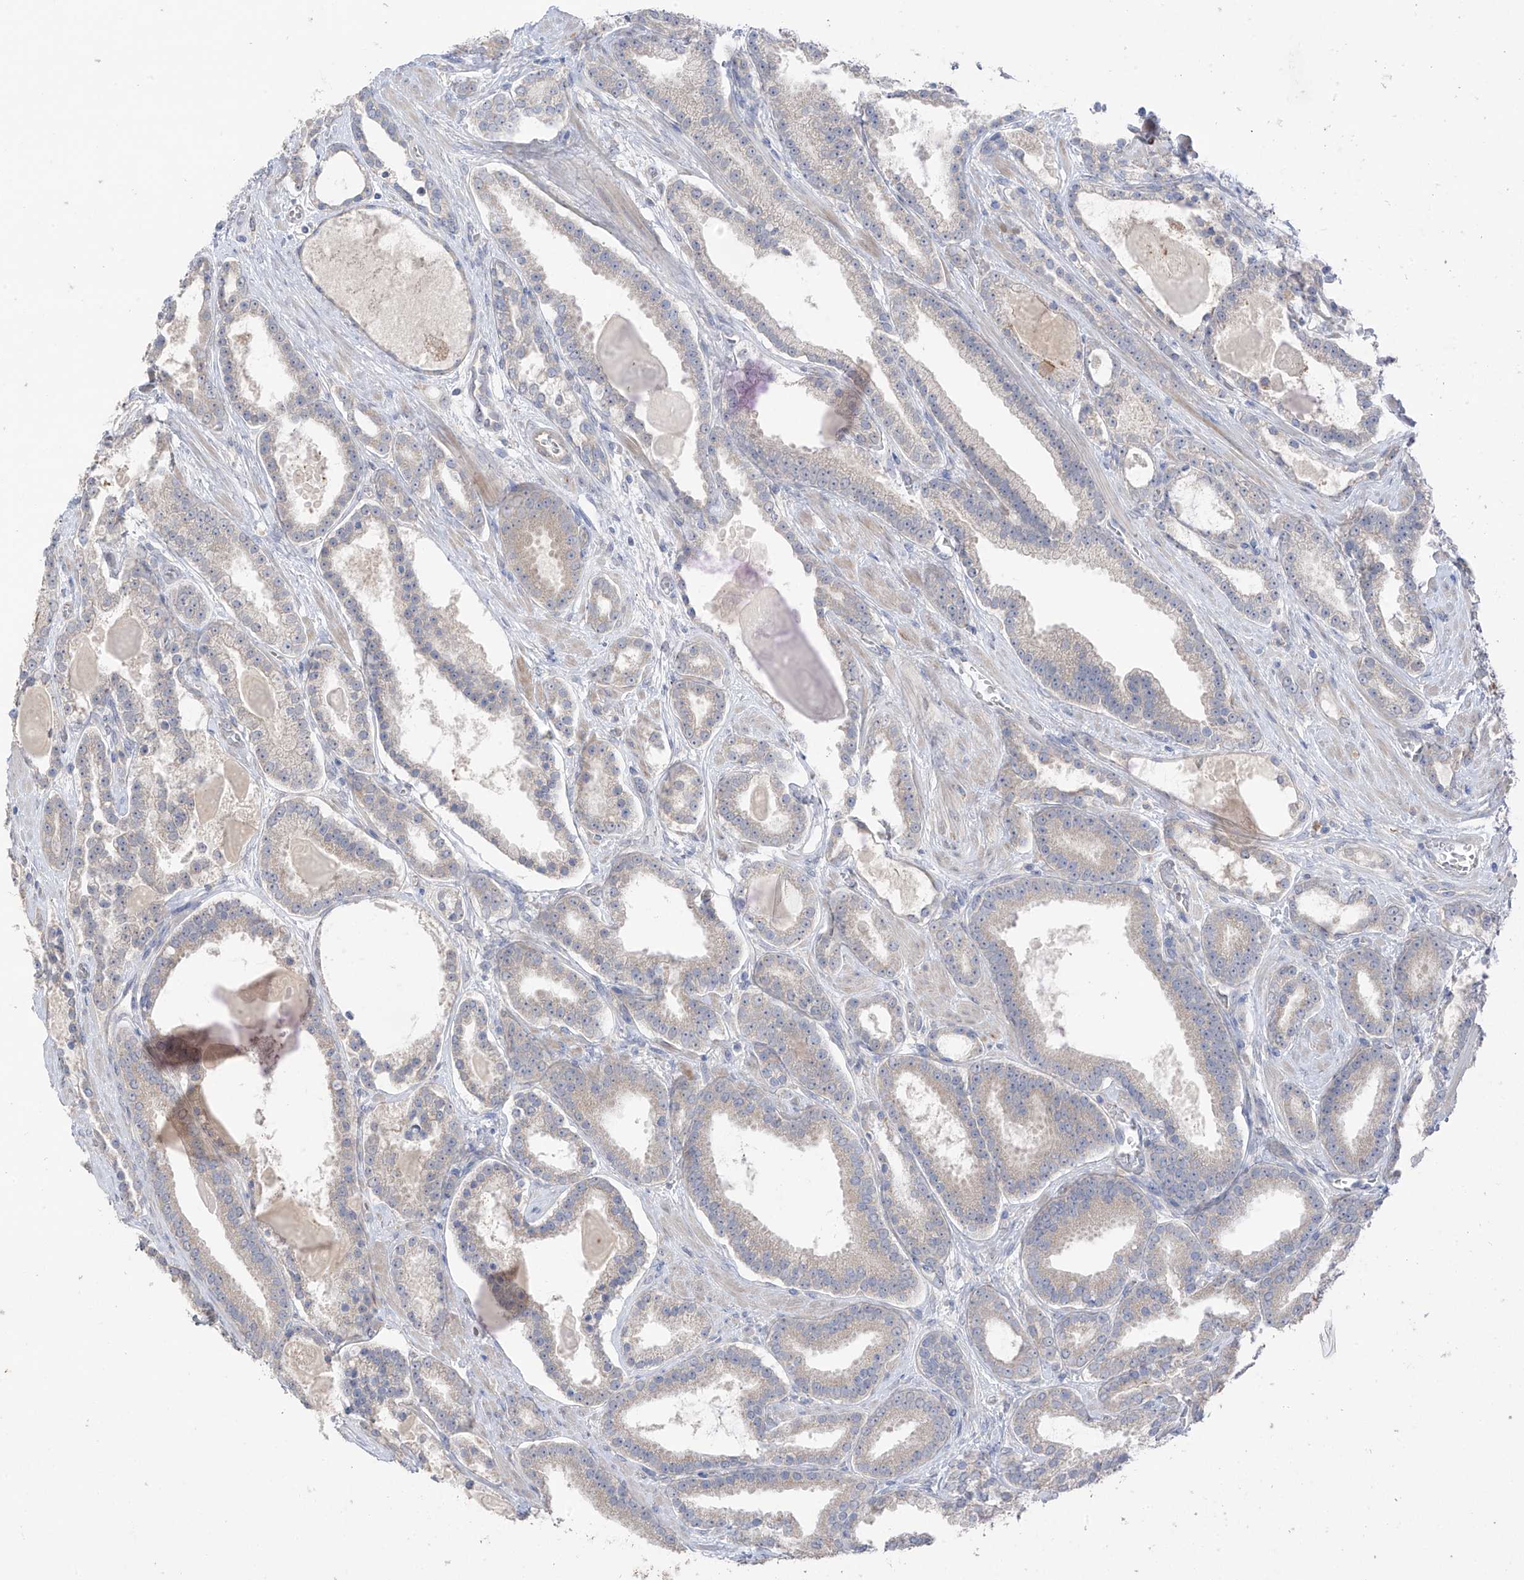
{"staining": {"intensity": "negative", "quantity": "none", "location": "none"}, "tissue": "prostate cancer", "cell_type": "Tumor cells", "image_type": "cancer", "snomed": [{"axis": "morphology", "description": "Adenocarcinoma, High grade"}, {"axis": "topography", "description": "Prostate"}], "caption": "Protein analysis of prostate cancer demonstrates no significant staining in tumor cells.", "gene": "NALCN", "patient": {"sex": "male", "age": 60}}